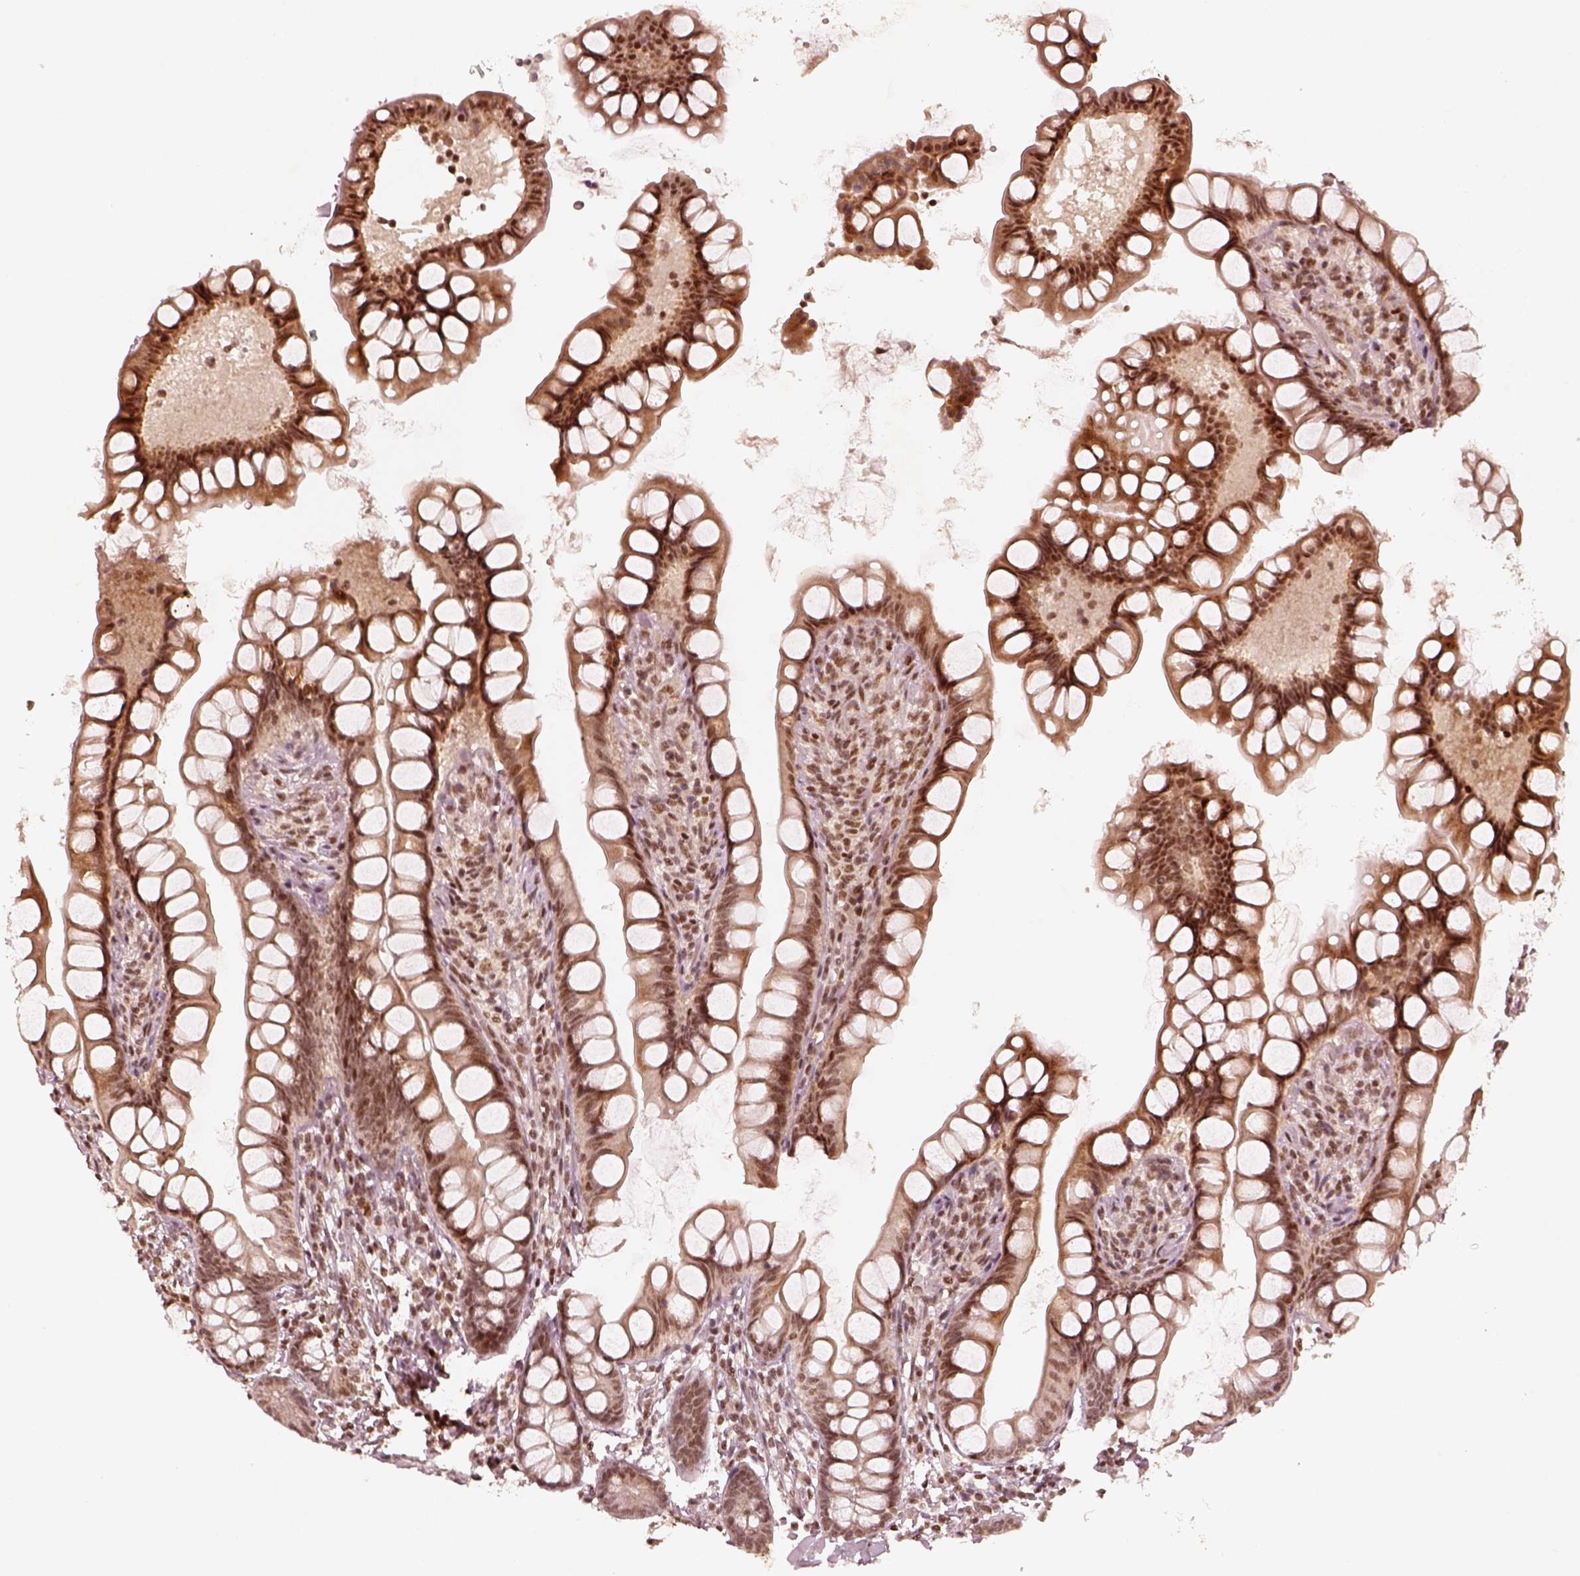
{"staining": {"intensity": "moderate", "quantity": ">75%", "location": "nuclear"}, "tissue": "small intestine", "cell_type": "Glandular cells", "image_type": "normal", "snomed": [{"axis": "morphology", "description": "Normal tissue, NOS"}, {"axis": "topography", "description": "Small intestine"}], "caption": "Small intestine stained with immunohistochemistry shows moderate nuclear expression in approximately >75% of glandular cells.", "gene": "GMEB2", "patient": {"sex": "male", "age": 70}}